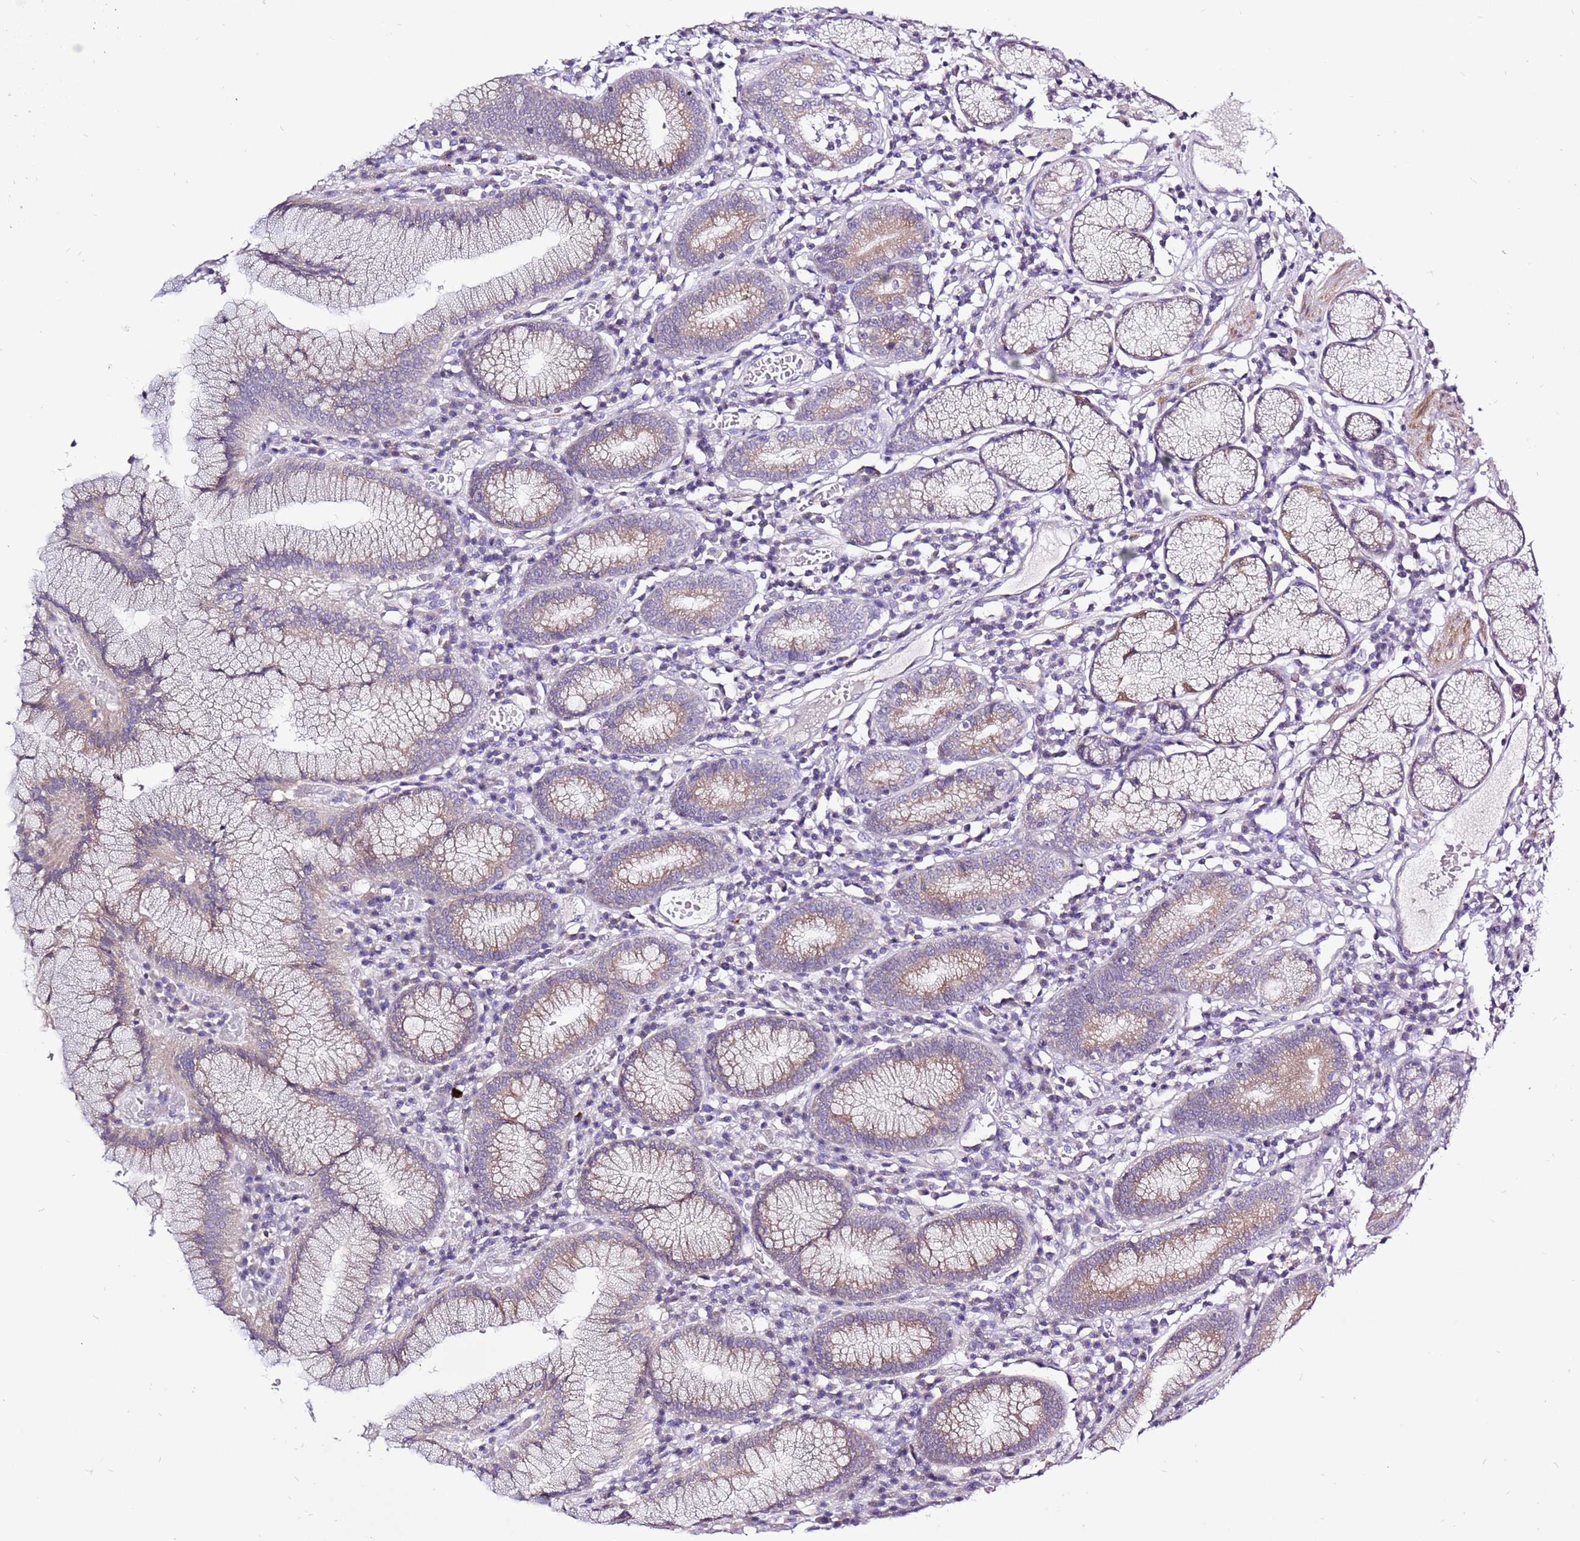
{"staining": {"intensity": "moderate", "quantity": "25%-75%", "location": "cytoplasmic/membranous"}, "tissue": "stomach", "cell_type": "Glandular cells", "image_type": "normal", "snomed": [{"axis": "morphology", "description": "Normal tissue, NOS"}, {"axis": "topography", "description": "Stomach"}], "caption": "Moderate cytoplasmic/membranous staining is present in about 25%-75% of glandular cells in unremarkable stomach.", "gene": "GLCE", "patient": {"sex": "male", "age": 55}}